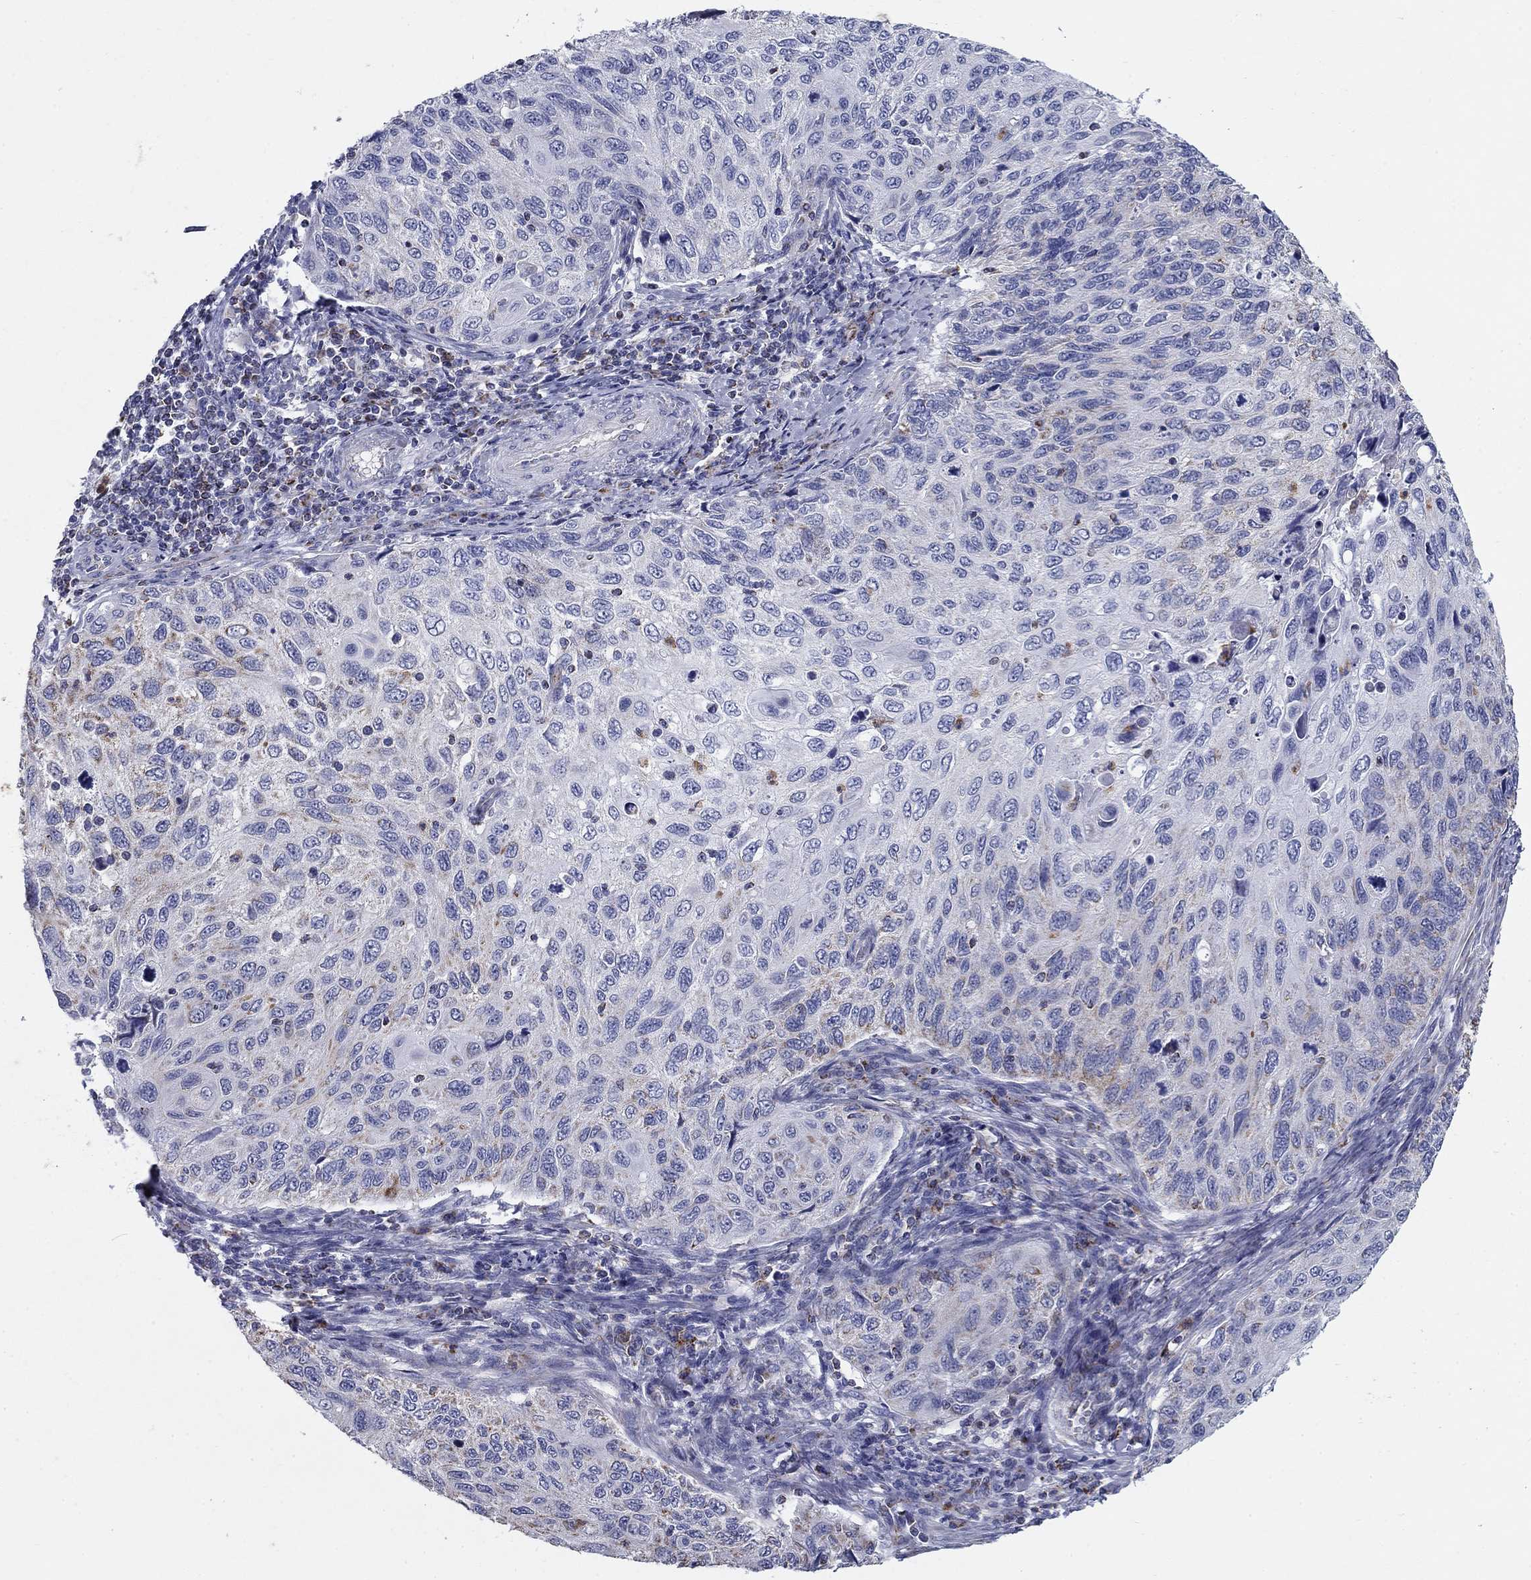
{"staining": {"intensity": "weak", "quantity": "<25%", "location": "cytoplasmic/membranous"}, "tissue": "cervical cancer", "cell_type": "Tumor cells", "image_type": "cancer", "snomed": [{"axis": "morphology", "description": "Squamous cell carcinoma, NOS"}, {"axis": "topography", "description": "Cervix"}], "caption": "This is an immunohistochemistry (IHC) photomicrograph of cervical squamous cell carcinoma. There is no positivity in tumor cells.", "gene": "NDUFA4L2", "patient": {"sex": "female", "age": 70}}